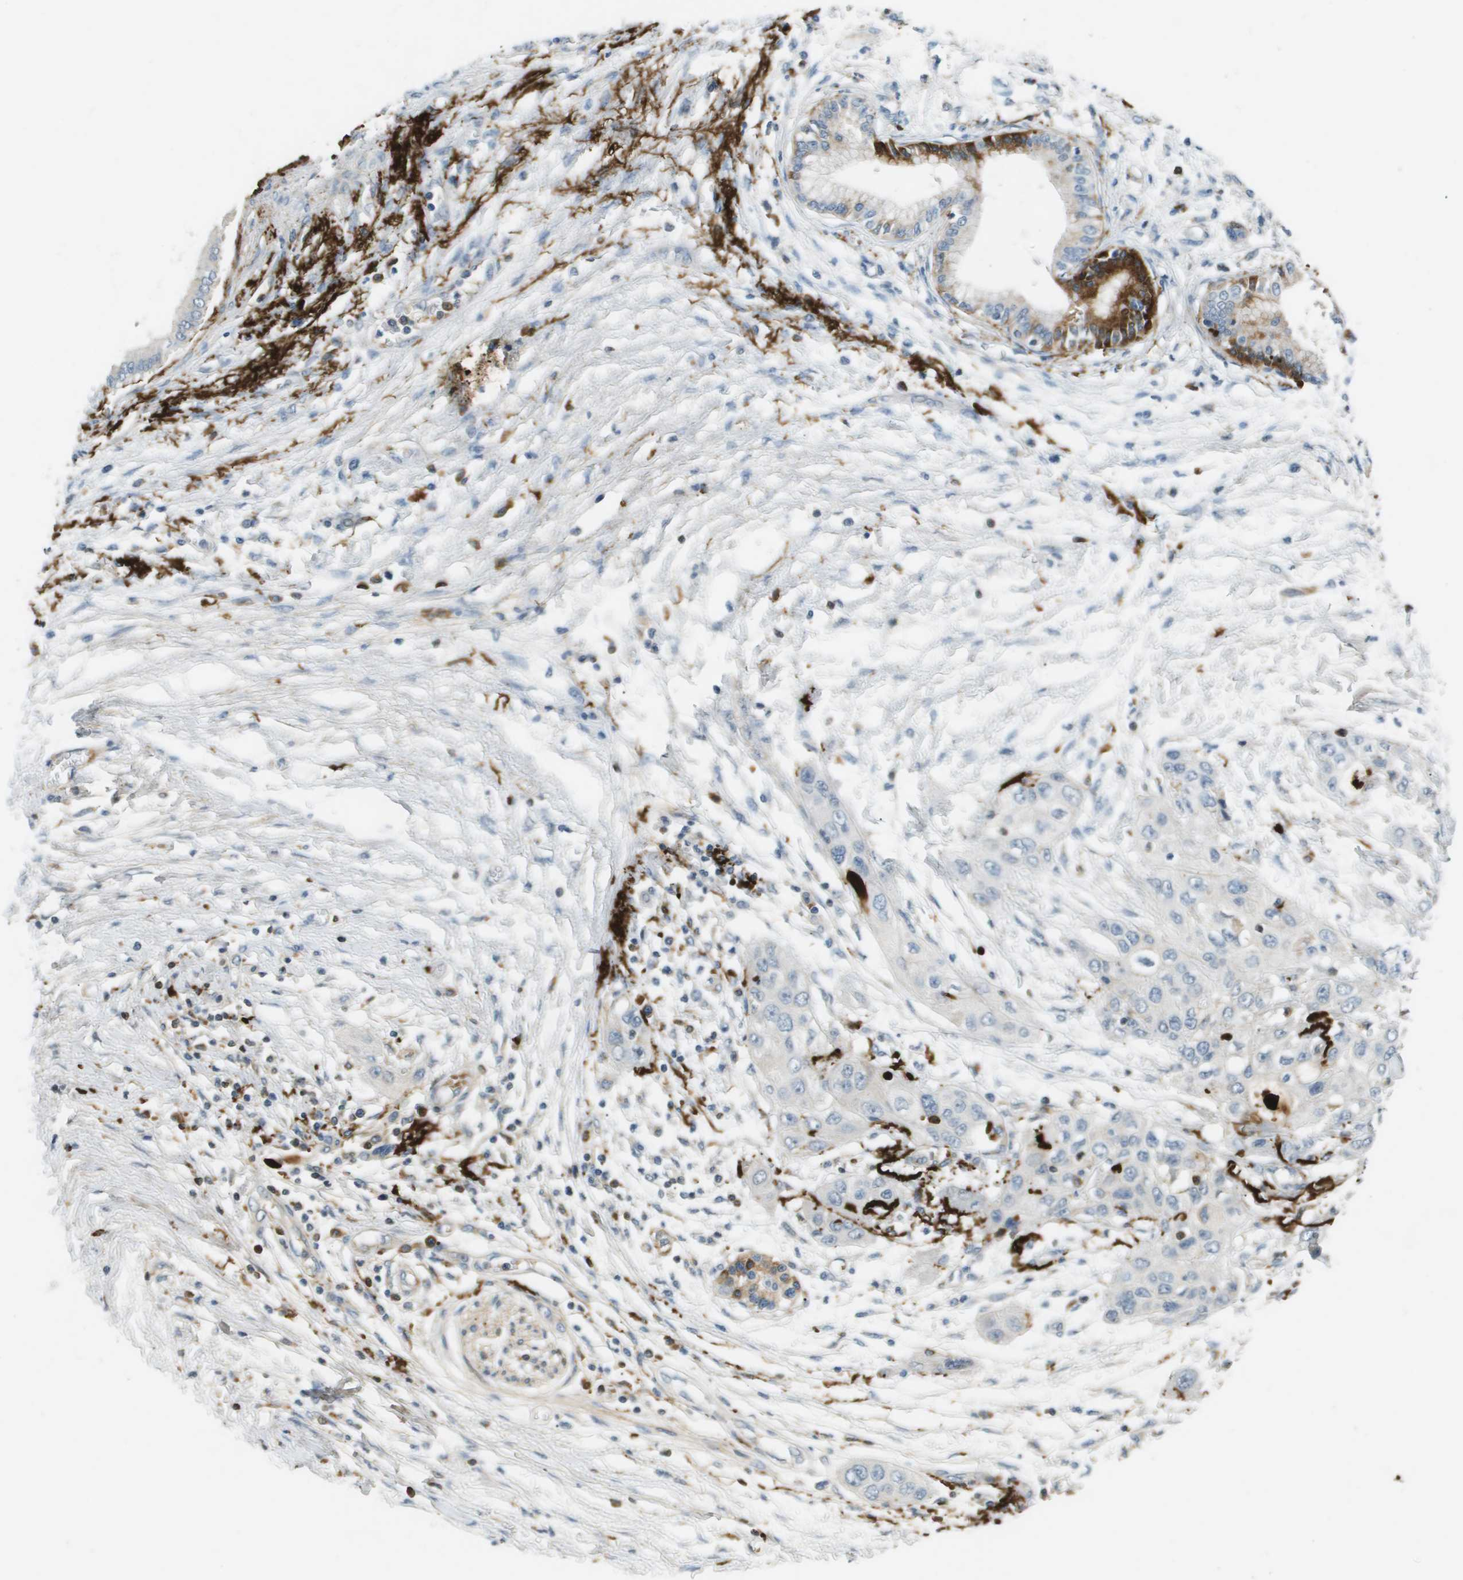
{"staining": {"intensity": "negative", "quantity": "none", "location": "none"}, "tissue": "pancreatic cancer", "cell_type": "Tumor cells", "image_type": "cancer", "snomed": [{"axis": "morphology", "description": "Adenocarcinoma, NOS"}, {"axis": "topography", "description": "Pancreas"}], "caption": "Immunohistochemical staining of human pancreatic cancer (adenocarcinoma) displays no significant expression in tumor cells.", "gene": "VTN", "patient": {"sex": "female", "age": 70}}